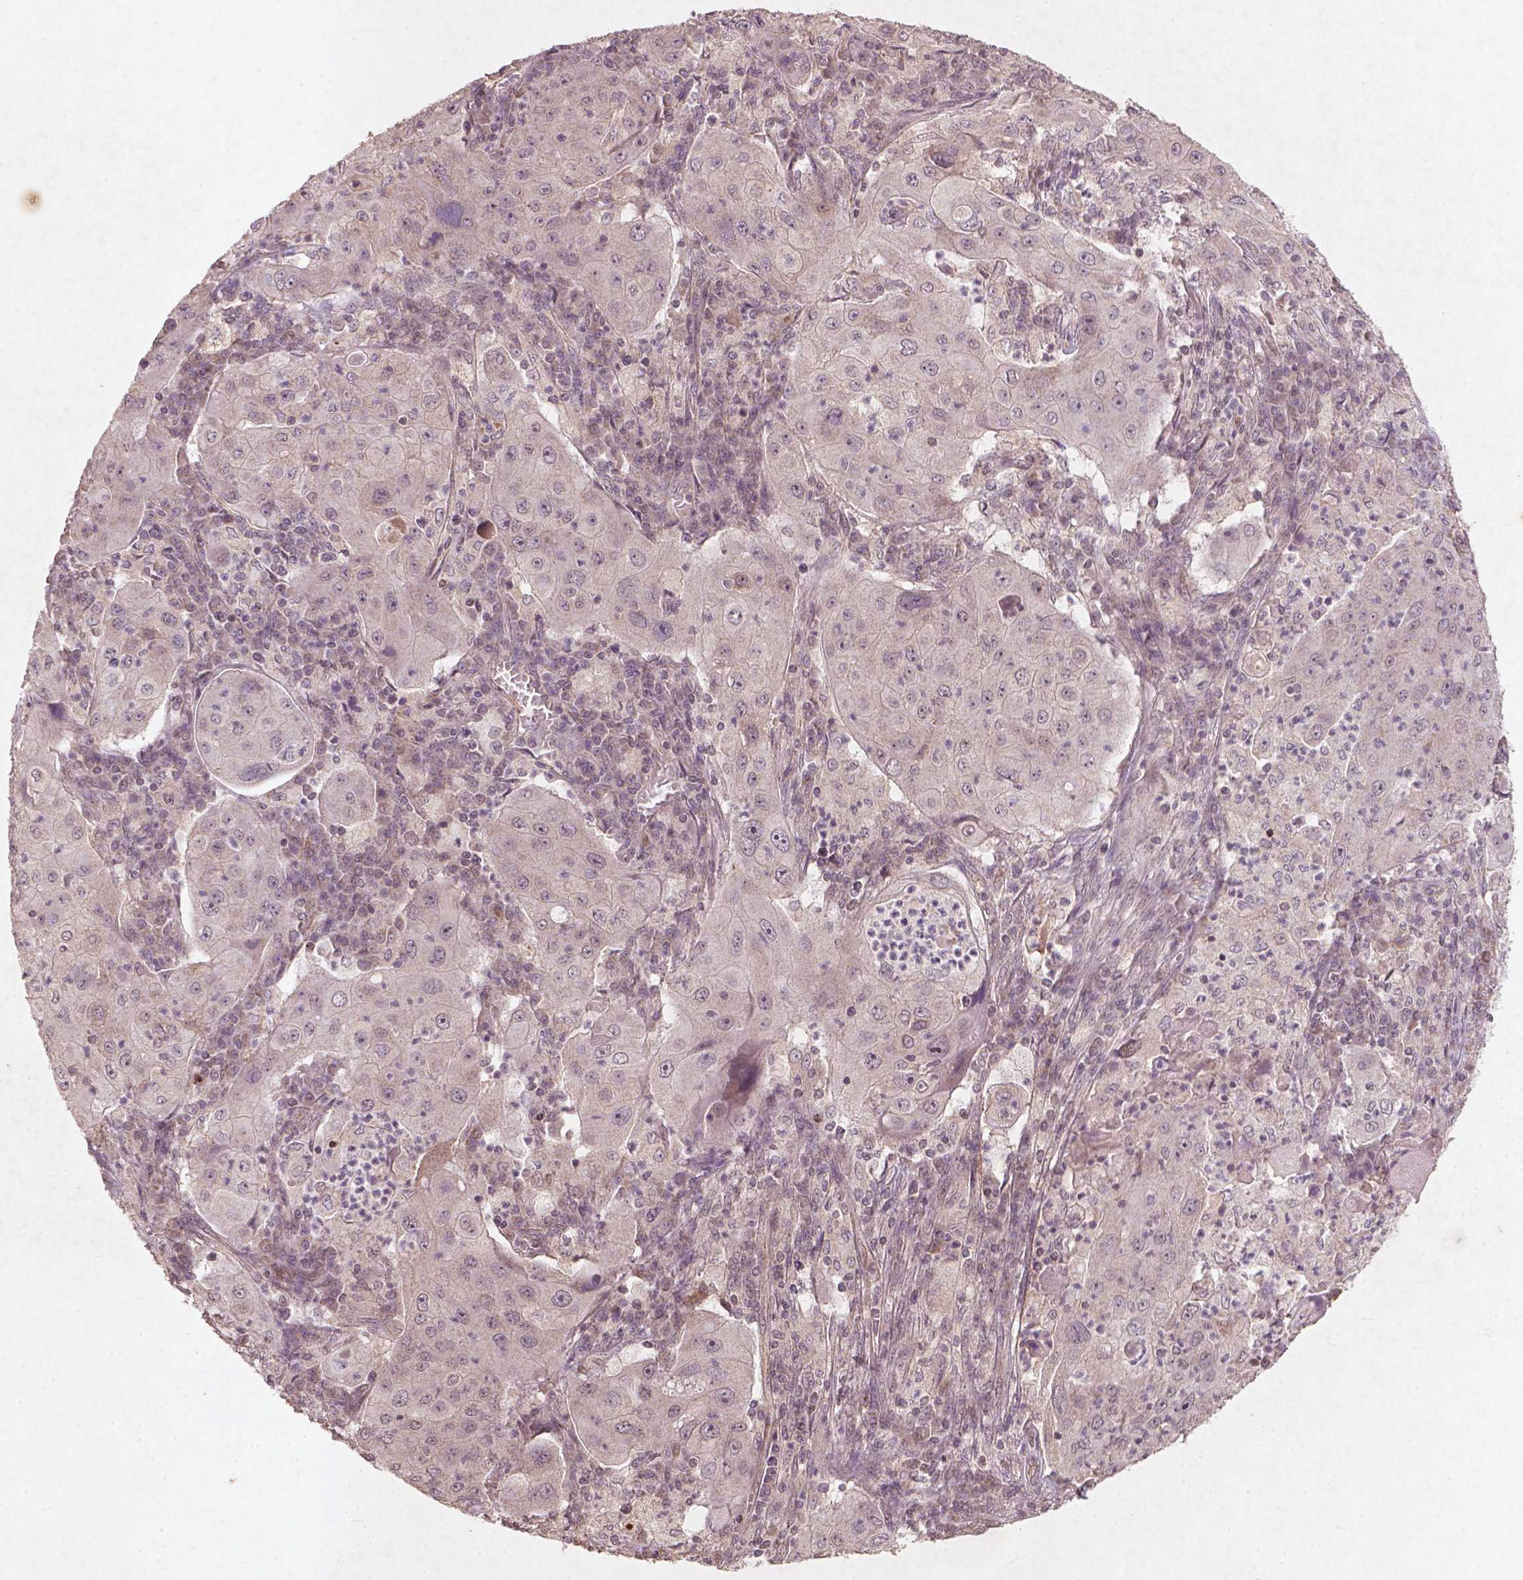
{"staining": {"intensity": "negative", "quantity": "none", "location": "none"}, "tissue": "lung cancer", "cell_type": "Tumor cells", "image_type": "cancer", "snomed": [{"axis": "morphology", "description": "Squamous cell carcinoma, NOS"}, {"axis": "topography", "description": "Lung"}], "caption": "Tumor cells show no significant positivity in lung cancer.", "gene": "SMAD2", "patient": {"sex": "female", "age": 59}}